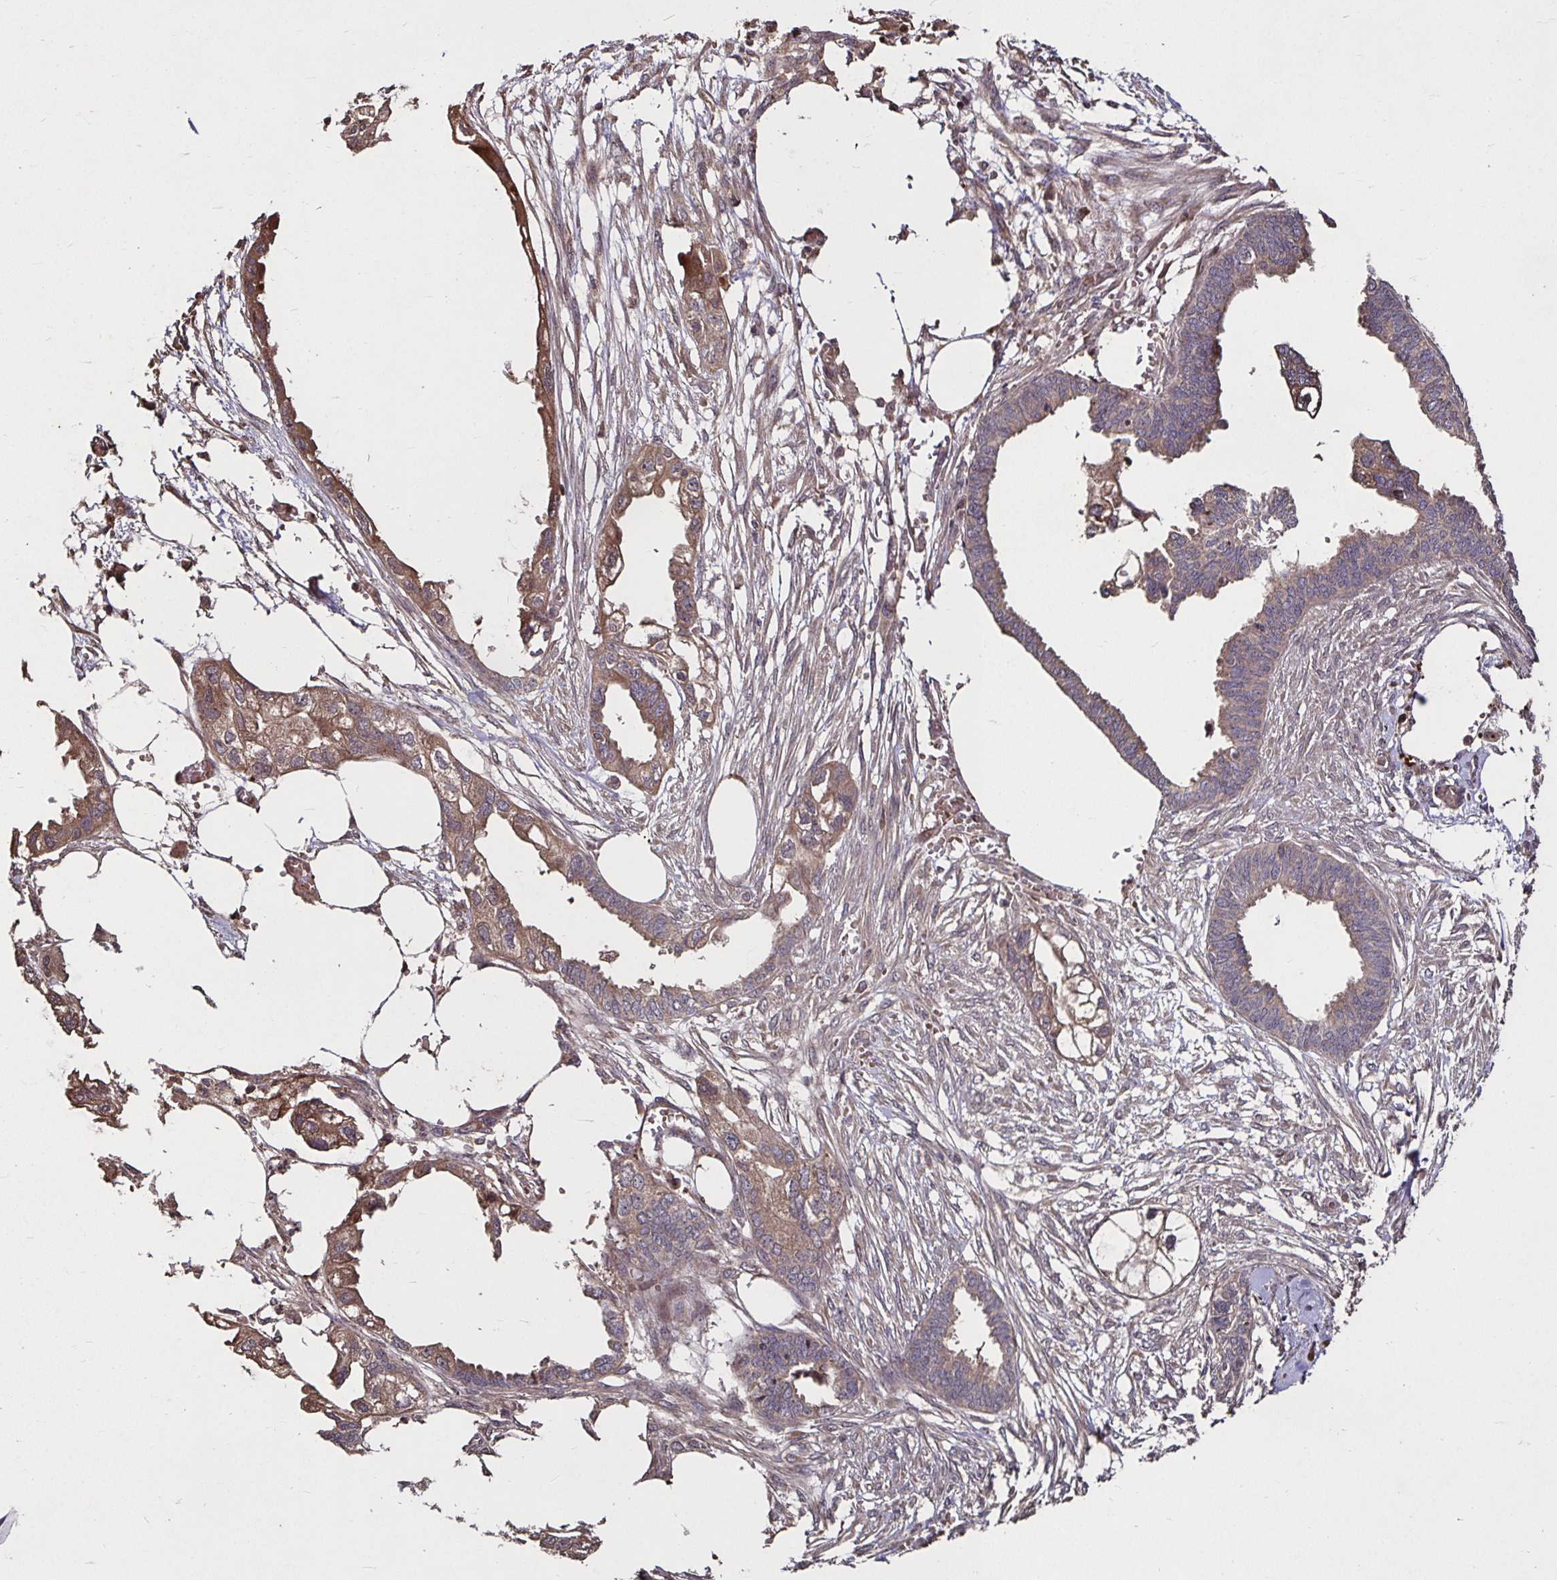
{"staining": {"intensity": "moderate", "quantity": "25%-75%", "location": "cytoplasmic/membranous"}, "tissue": "endometrial cancer", "cell_type": "Tumor cells", "image_type": "cancer", "snomed": [{"axis": "morphology", "description": "Adenocarcinoma, NOS"}, {"axis": "morphology", "description": "Adenocarcinoma, metastatic, NOS"}, {"axis": "topography", "description": "Adipose tissue"}, {"axis": "topography", "description": "Endometrium"}], "caption": "Moderate cytoplasmic/membranous protein staining is appreciated in about 25%-75% of tumor cells in endometrial cancer.", "gene": "SMYD3", "patient": {"sex": "female", "age": 67}}